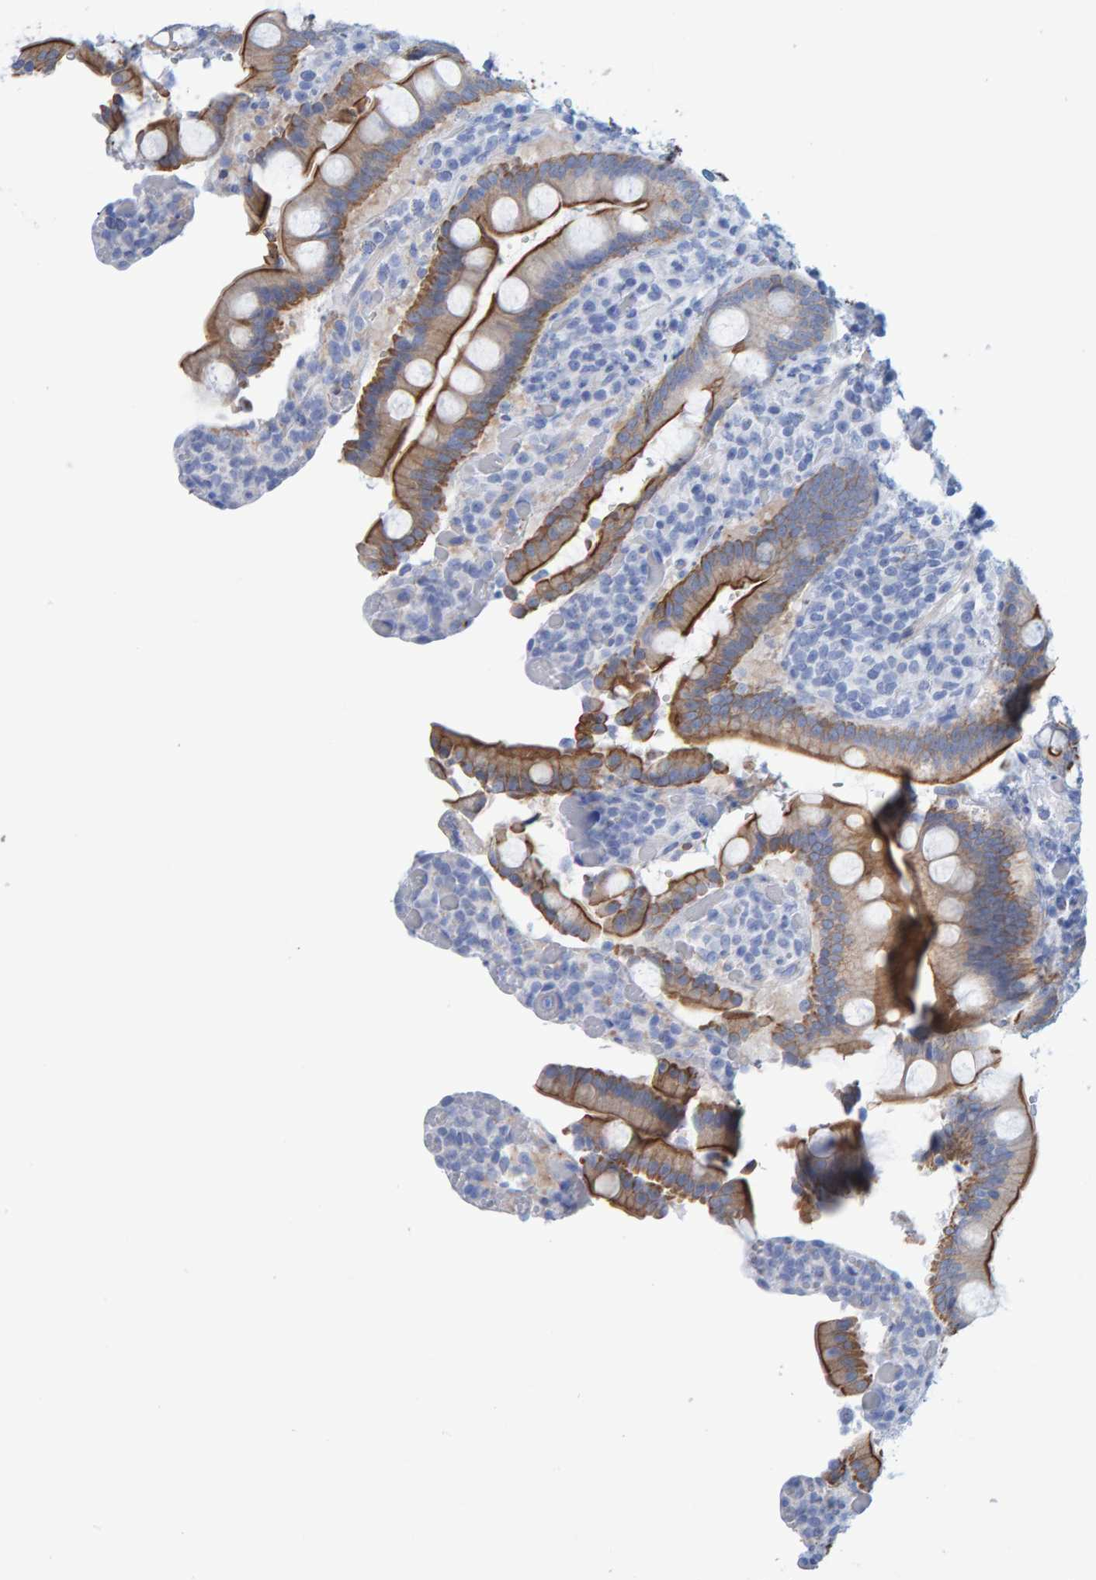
{"staining": {"intensity": "moderate", "quantity": "25%-75%", "location": "cytoplasmic/membranous"}, "tissue": "duodenum", "cell_type": "Glandular cells", "image_type": "normal", "snomed": [{"axis": "morphology", "description": "Normal tissue, NOS"}, {"axis": "topography", "description": "Small intestine, NOS"}], "caption": "Protein analysis of normal duodenum displays moderate cytoplasmic/membranous staining in approximately 25%-75% of glandular cells.", "gene": "JAKMIP3", "patient": {"sex": "female", "age": 71}}